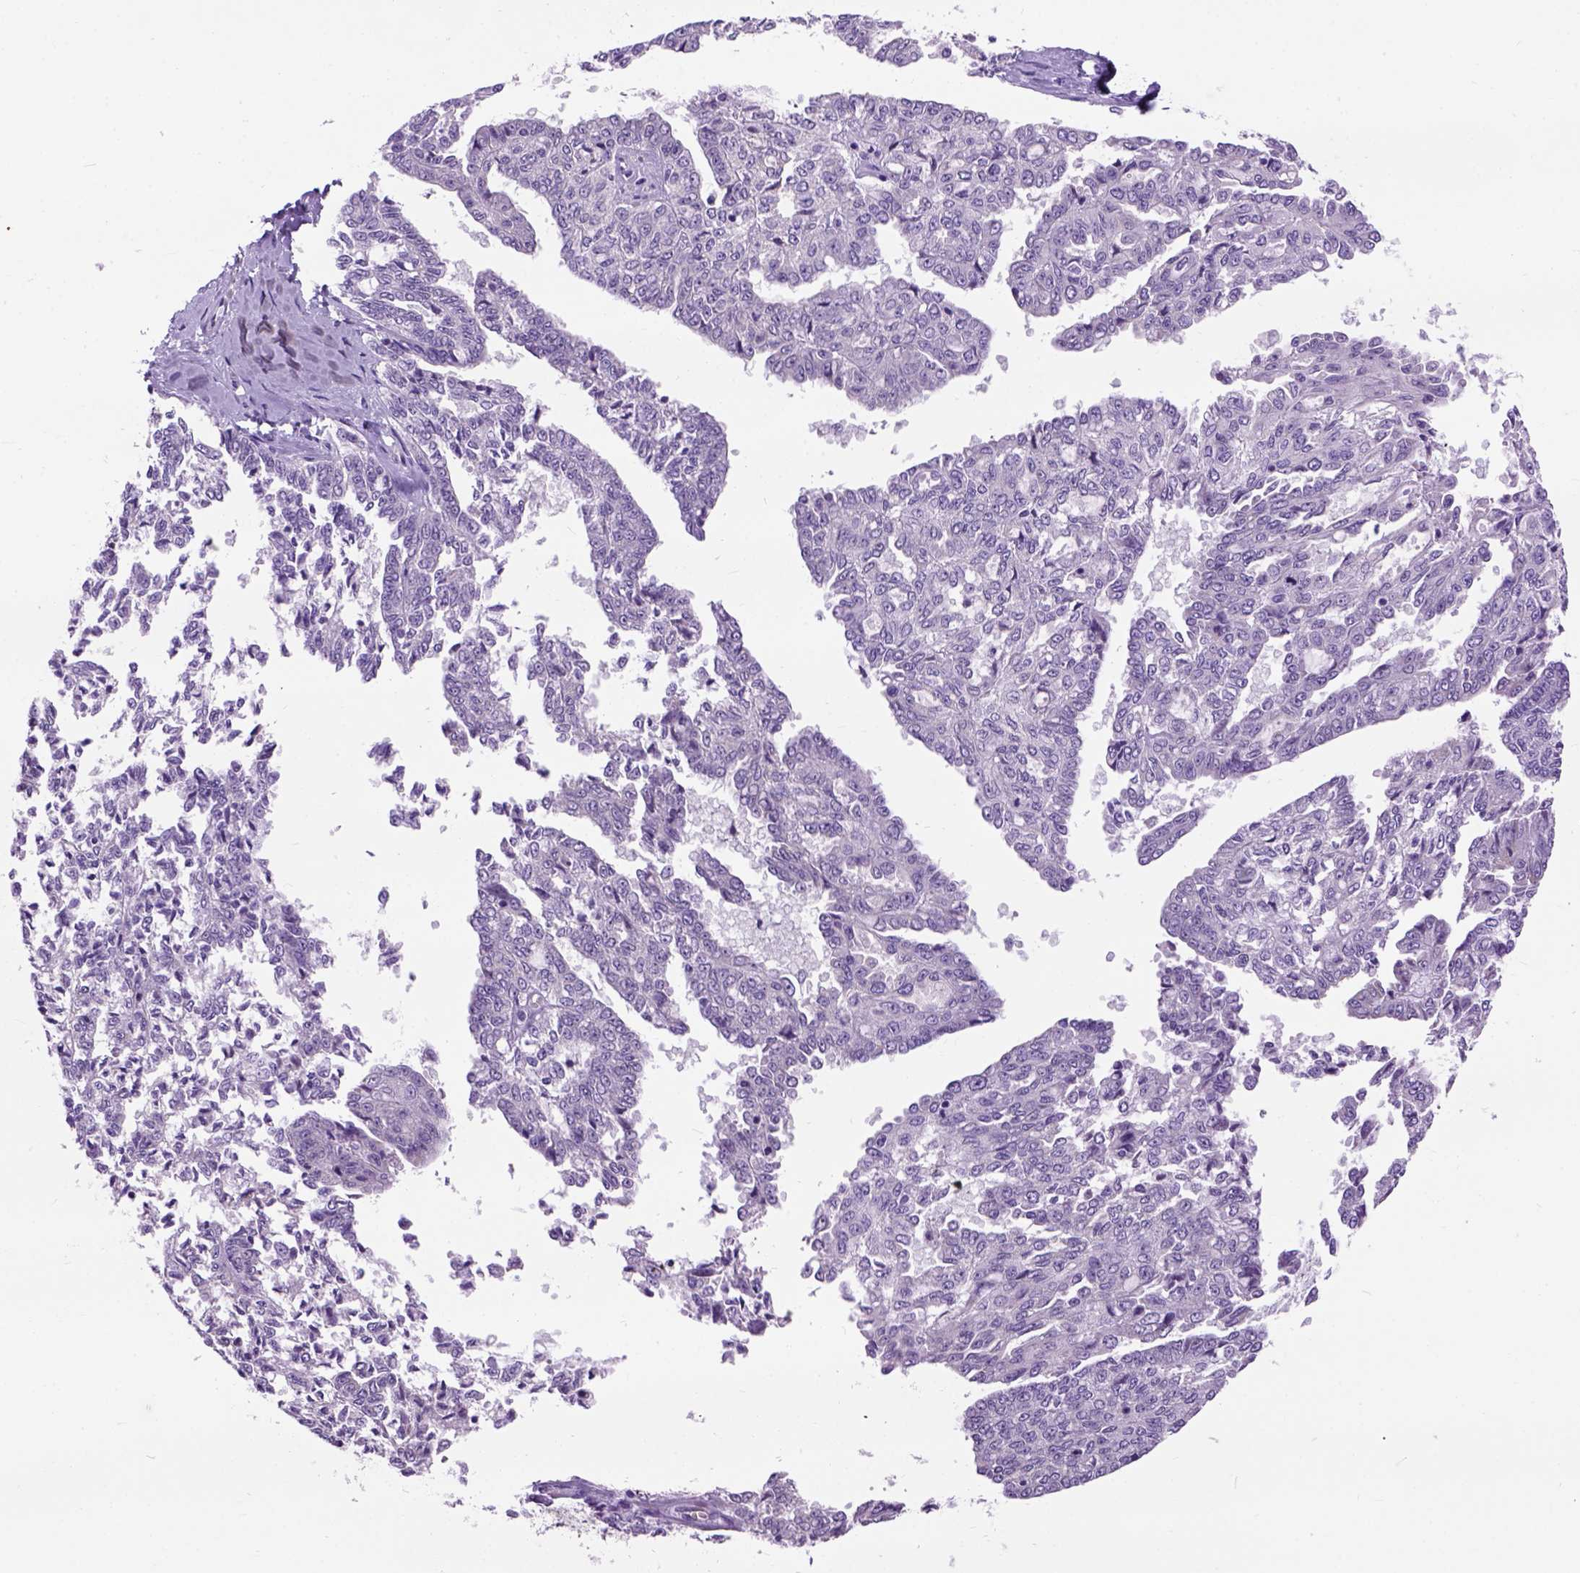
{"staining": {"intensity": "negative", "quantity": "none", "location": "none"}, "tissue": "ovarian cancer", "cell_type": "Tumor cells", "image_type": "cancer", "snomed": [{"axis": "morphology", "description": "Cystadenocarcinoma, serous, NOS"}, {"axis": "topography", "description": "Ovary"}], "caption": "Tumor cells show no significant protein staining in ovarian serous cystadenocarcinoma.", "gene": "MAPT", "patient": {"sex": "female", "age": 71}}